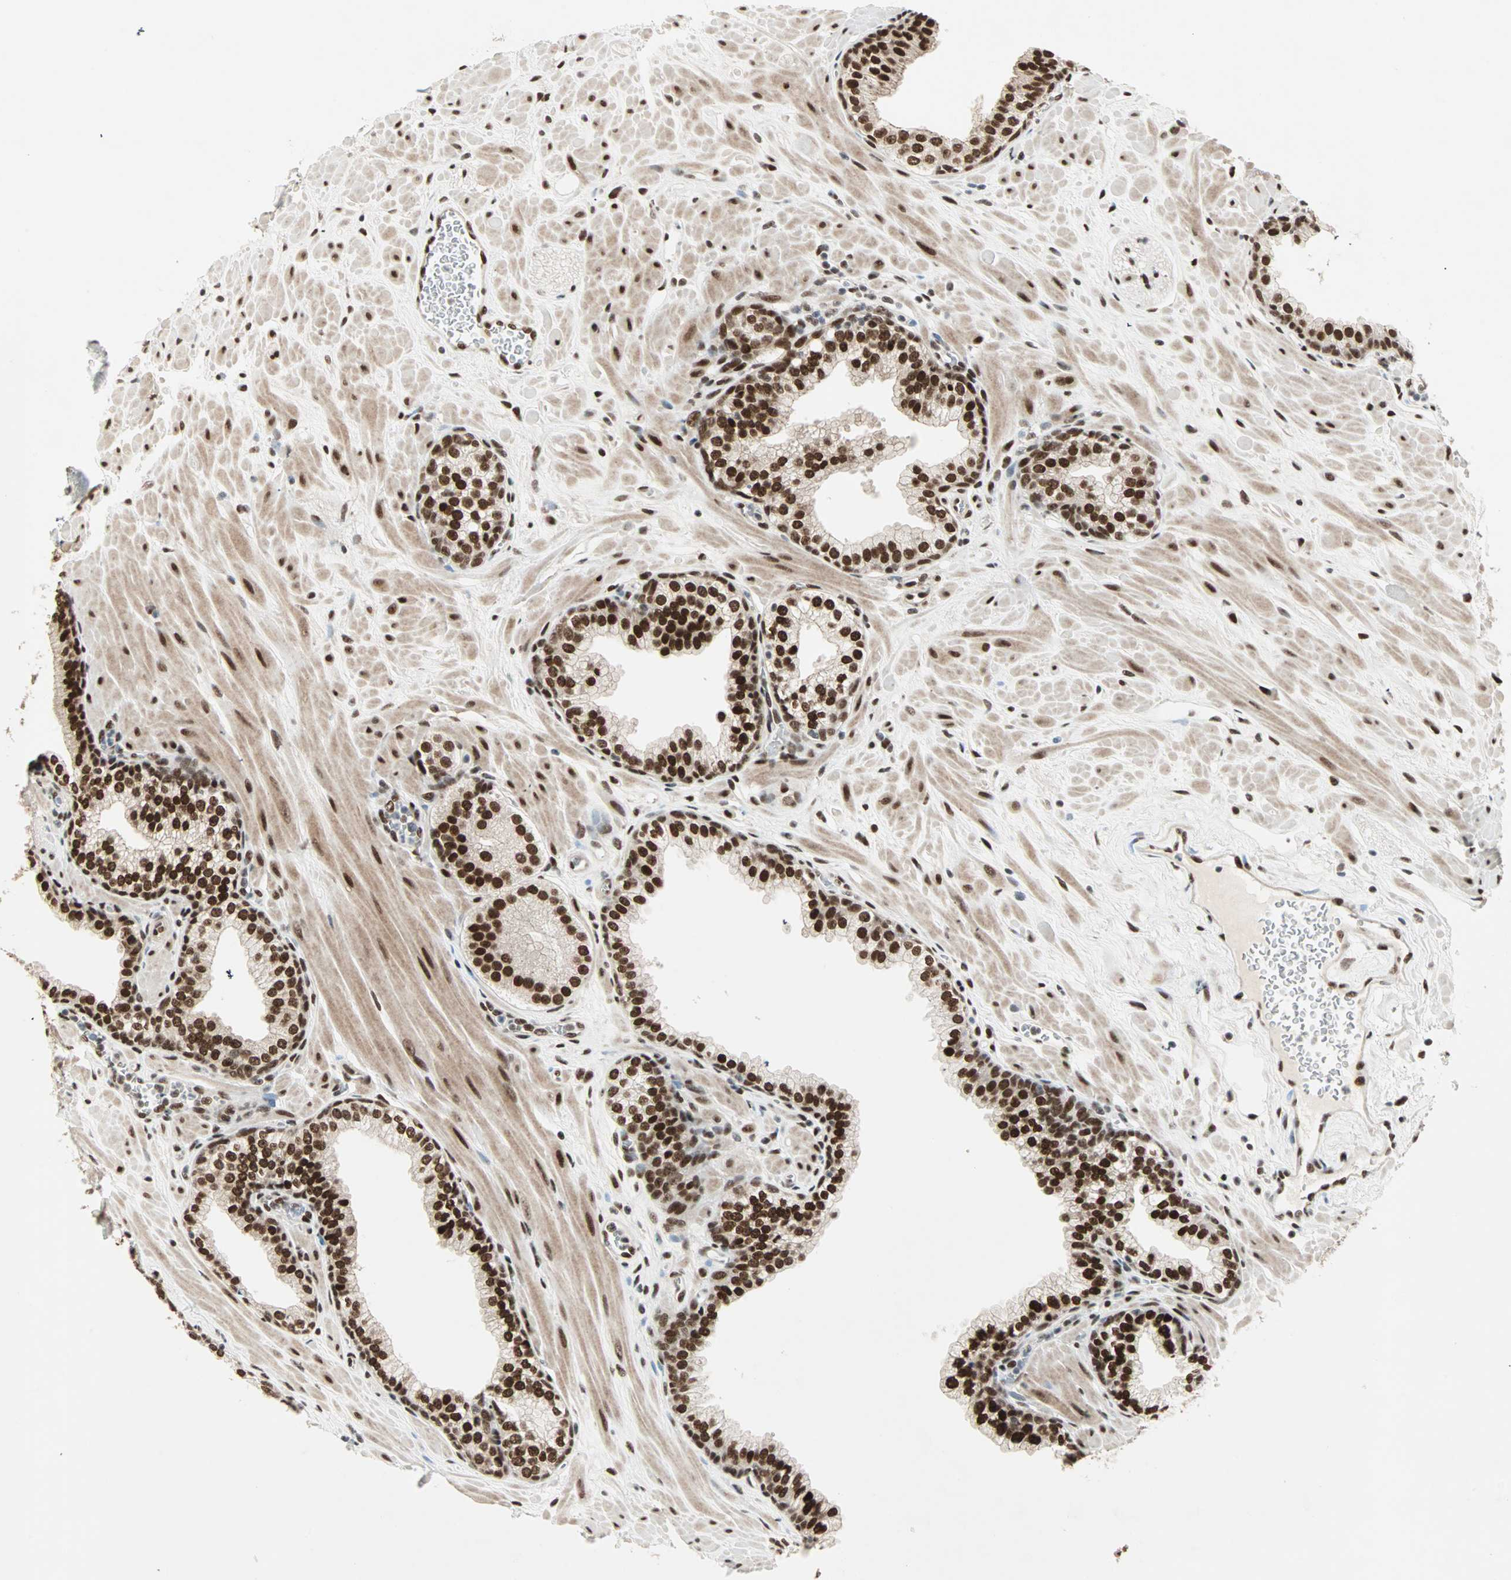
{"staining": {"intensity": "strong", "quantity": ">75%", "location": "nuclear"}, "tissue": "prostate", "cell_type": "Glandular cells", "image_type": "normal", "snomed": [{"axis": "morphology", "description": "Normal tissue, NOS"}, {"axis": "topography", "description": "Prostate"}], "caption": "Prostate stained for a protein (brown) exhibits strong nuclear positive expression in about >75% of glandular cells.", "gene": "BLM", "patient": {"sex": "male", "age": 60}}